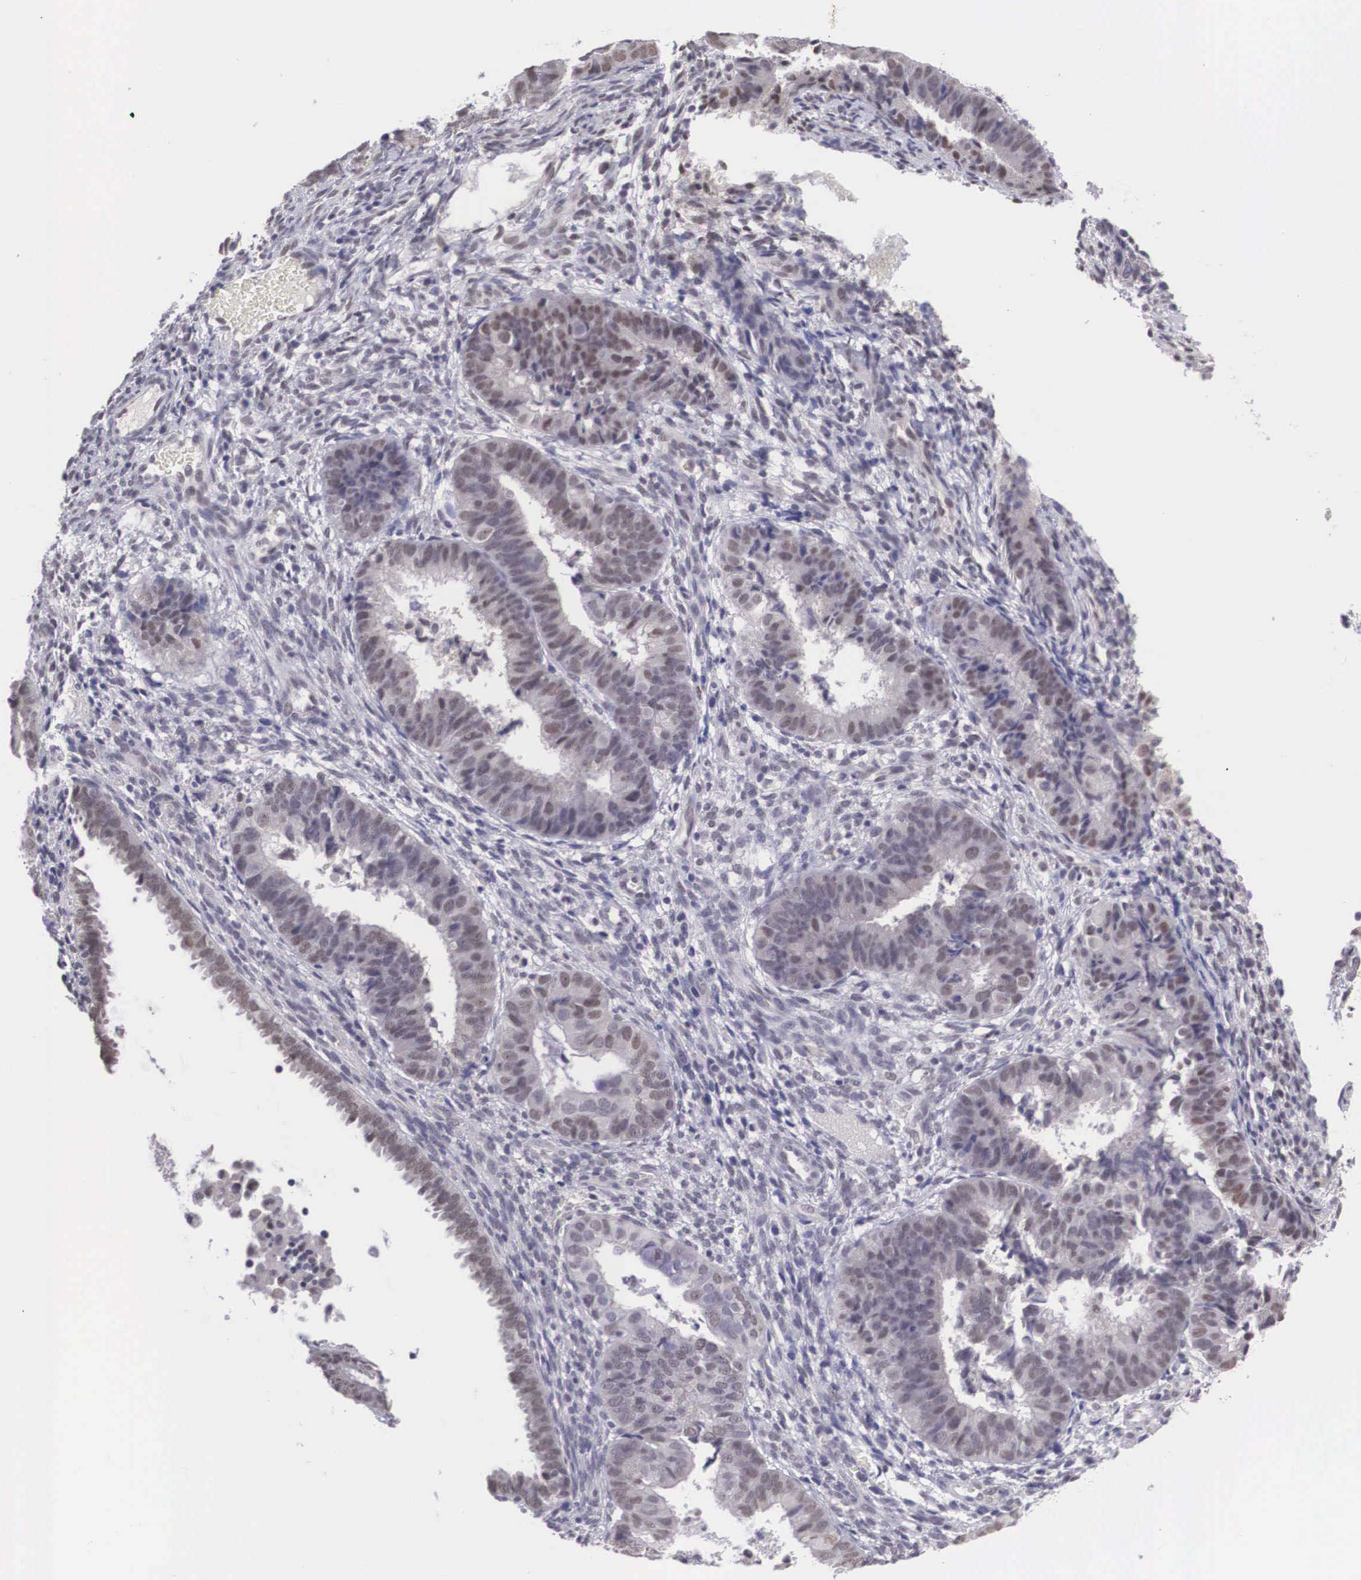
{"staining": {"intensity": "moderate", "quantity": ">75%", "location": "cytoplasmic/membranous,nuclear"}, "tissue": "endometrial cancer", "cell_type": "Tumor cells", "image_type": "cancer", "snomed": [{"axis": "morphology", "description": "Adenocarcinoma, NOS"}, {"axis": "topography", "description": "Endometrium"}], "caption": "Tumor cells show medium levels of moderate cytoplasmic/membranous and nuclear positivity in about >75% of cells in human endometrial cancer.", "gene": "NINL", "patient": {"sex": "female", "age": 63}}